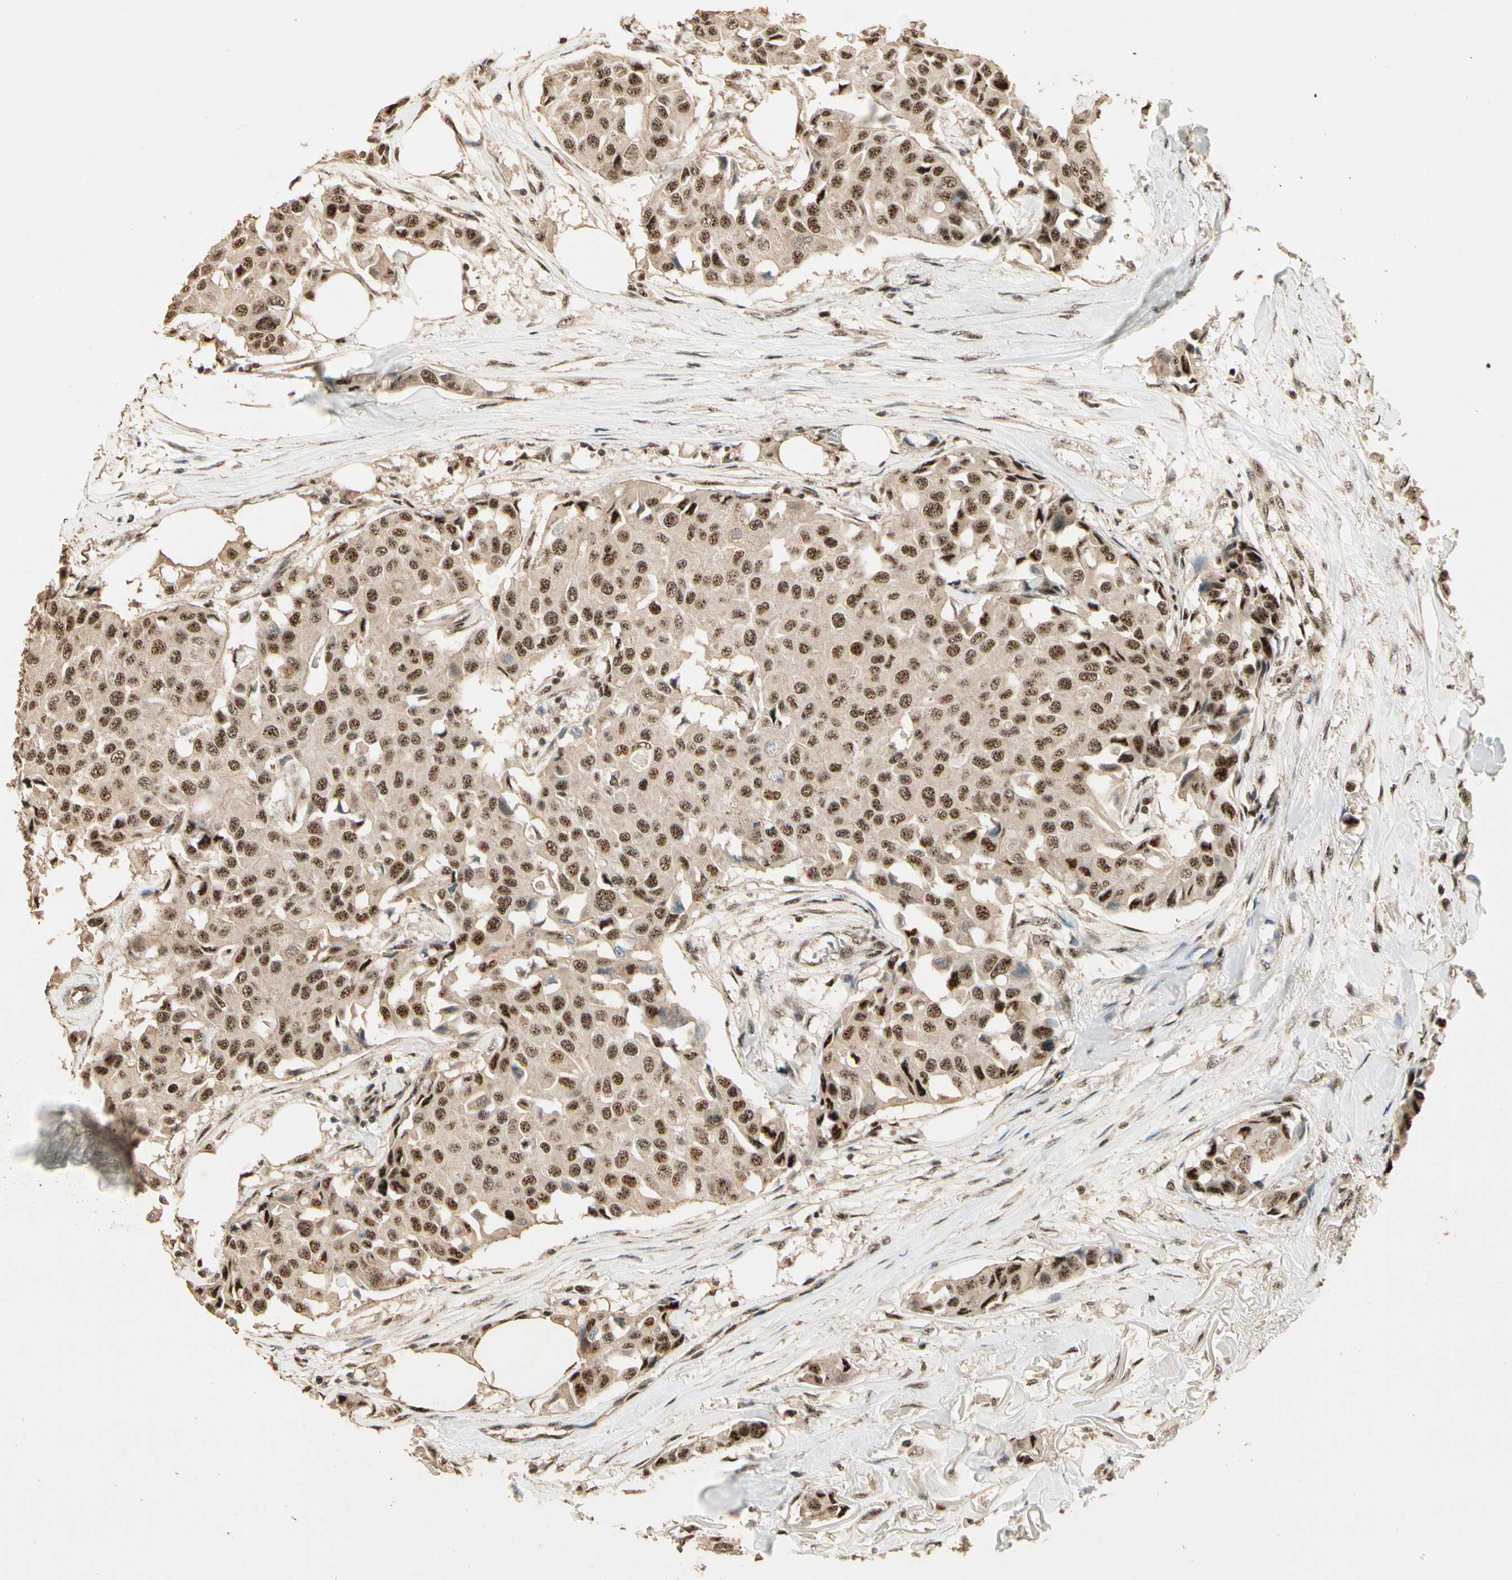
{"staining": {"intensity": "moderate", "quantity": ">75%", "location": "cytoplasmic/membranous,nuclear"}, "tissue": "breast cancer", "cell_type": "Tumor cells", "image_type": "cancer", "snomed": [{"axis": "morphology", "description": "Duct carcinoma"}, {"axis": "topography", "description": "Breast"}], "caption": "Immunohistochemistry histopathology image of human breast cancer (intraductal carcinoma) stained for a protein (brown), which shows medium levels of moderate cytoplasmic/membranous and nuclear expression in approximately >75% of tumor cells.", "gene": "RBM25", "patient": {"sex": "female", "age": 80}}